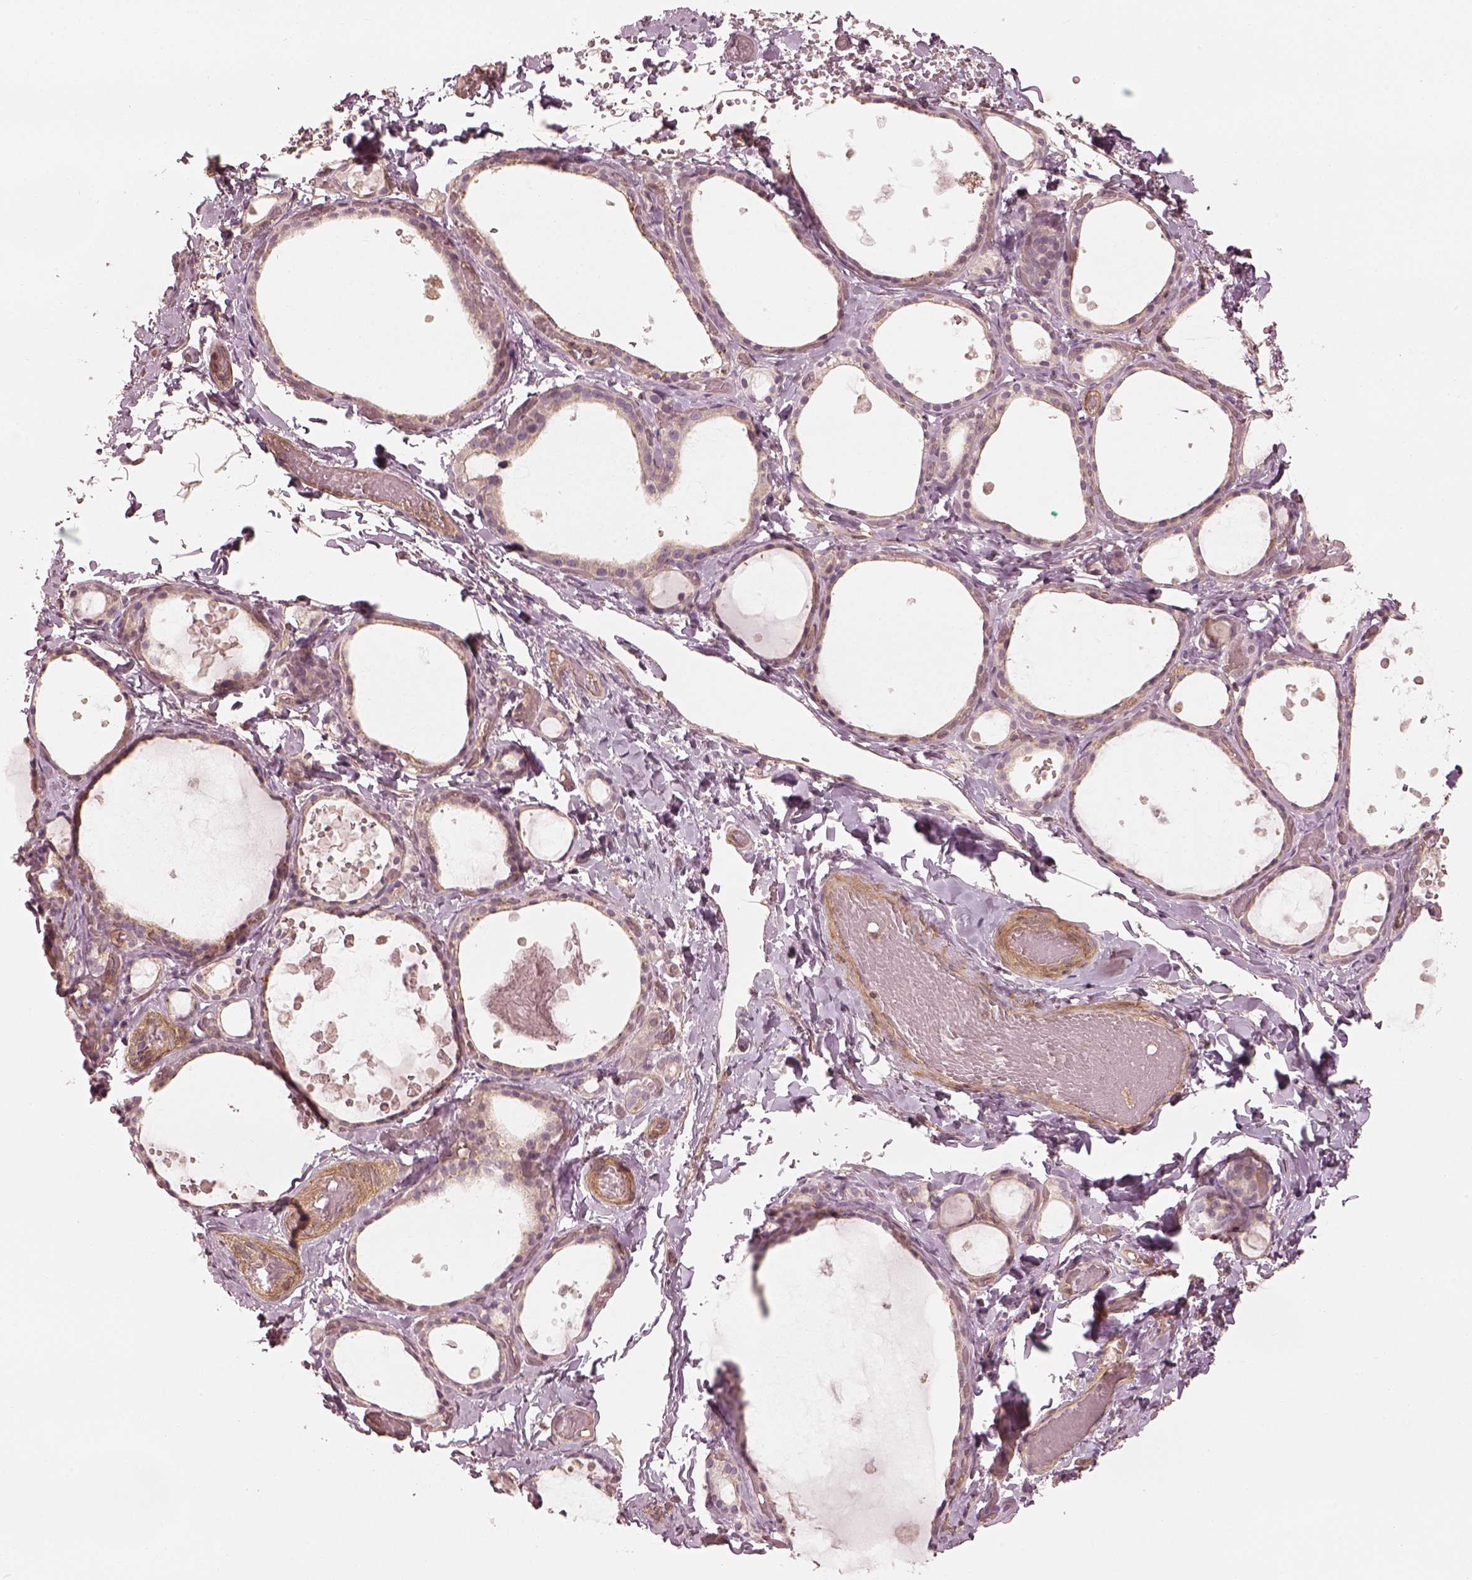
{"staining": {"intensity": "weak", "quantity": "25%-75%", "location": "cytoplasmic/membranous"}, "tissue": "thyroid gland", "cell_type": "Glandular cells", "image_type": "normal", "snomed": [{"axis": "morphology", "description": "Normal tissue, NOS"}, {"axis": "topography", "description": "Thyroid gland"}], "caption": "The image exhibits staining of normal thyroid gland, revealing weak cytoplasmic/membranous protein positivity (brown color) within glandular cells. Ihc stains the protein in brown and the nuclei are stained blue.", "gene": "FAM107B", "patient": {"sex": "female", "age": 56}}